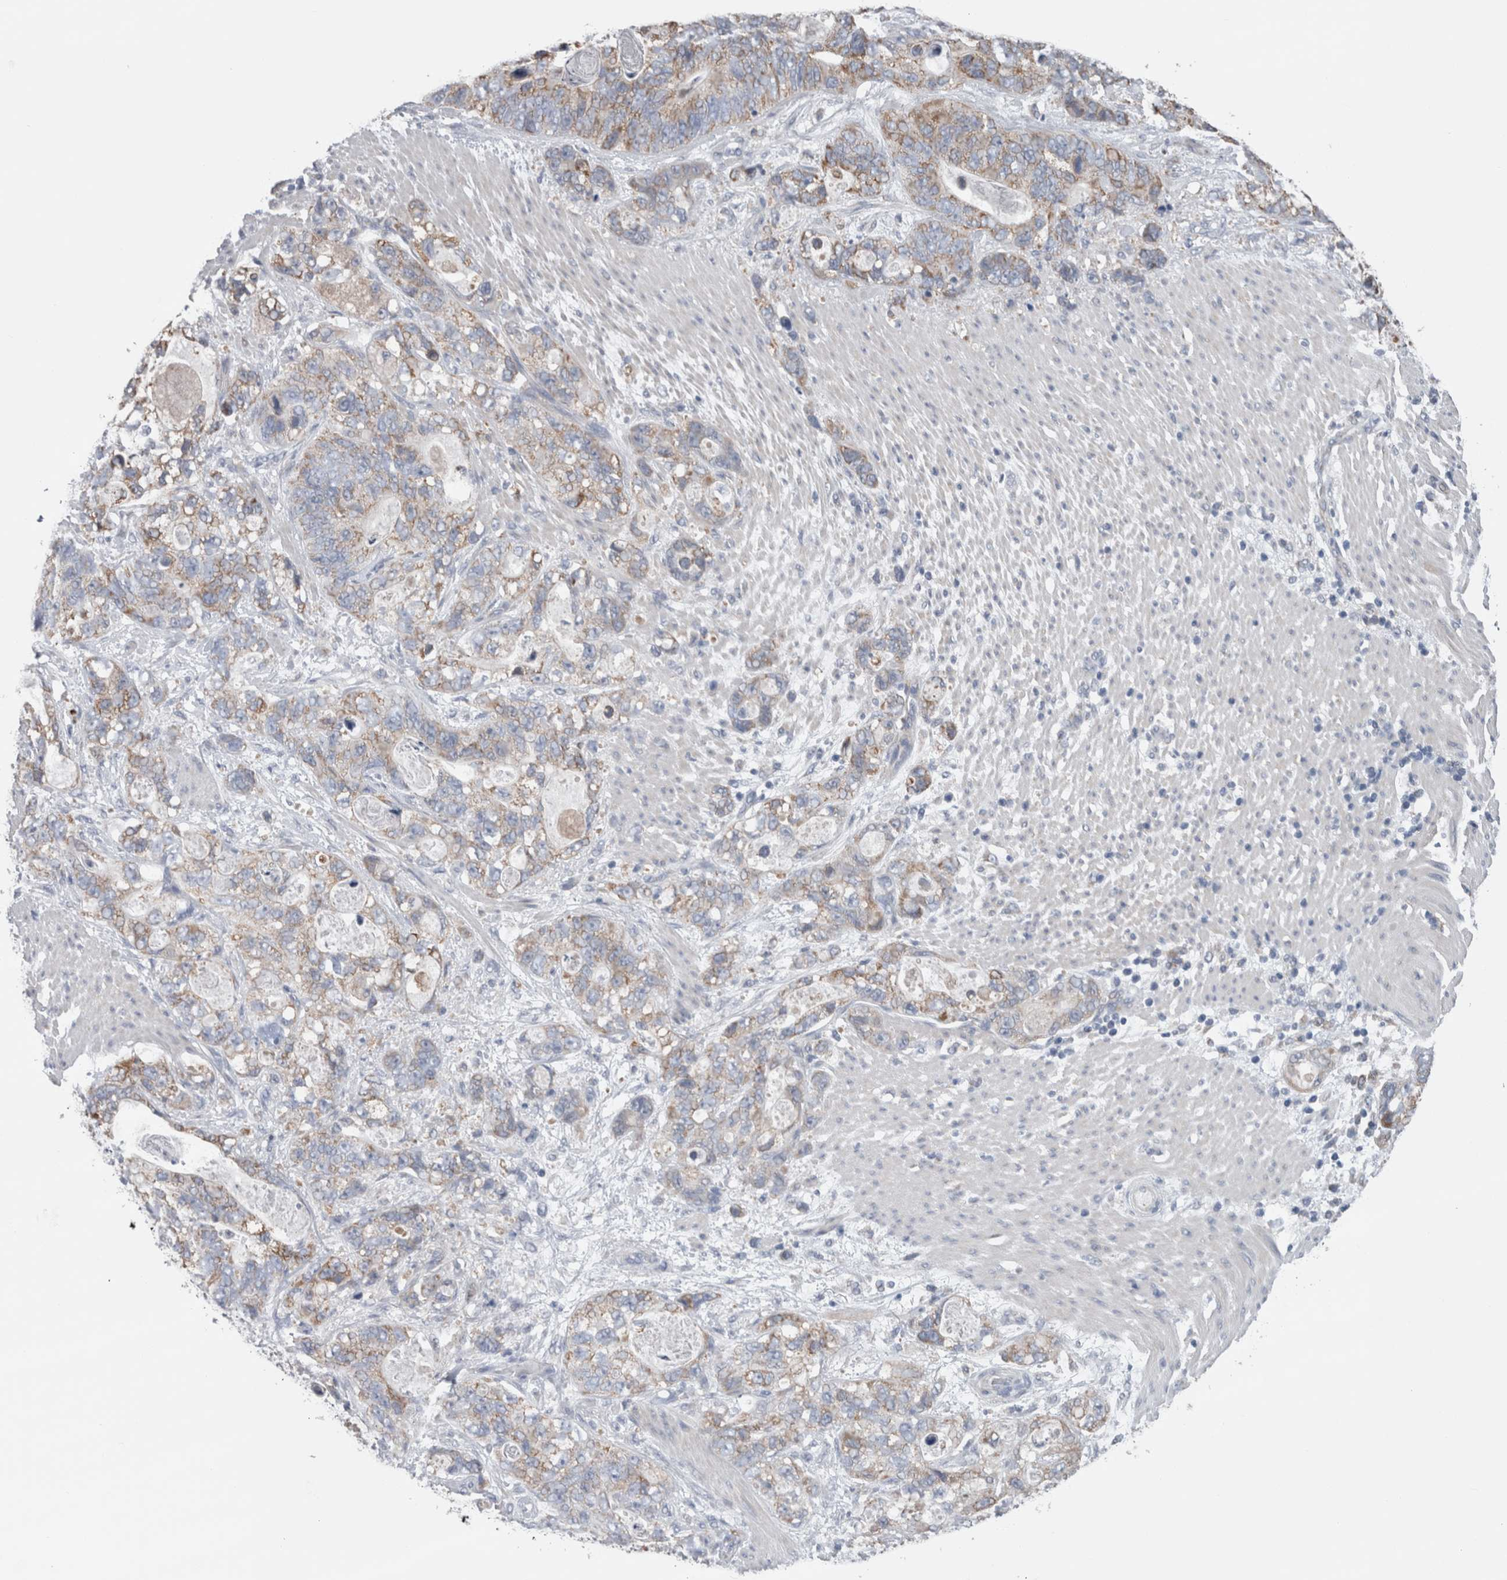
{"staining": {"intensity": "weak", "quantity": ">75%", "location": "cytoplasmic/membranous"}, "tissue": "stomach cancer", "cell_type": "Tumor cells", "image_type": "cancer", "snomed": [{"axis": "morphology", "description": "Normal tissue, NOS"}, {"axis": "morphology", "description": "Adenocarcinoma, NOS"}, {"axis": "topography", "description": "Stomach"}], "caption": "IHC of human stomach cancer displays low levels of weak cytoplasmic/membranous staining in approximately >75% of tumor cells.", "gene": "GDAP1", "patient": {"sex": "female", "age": 89}}